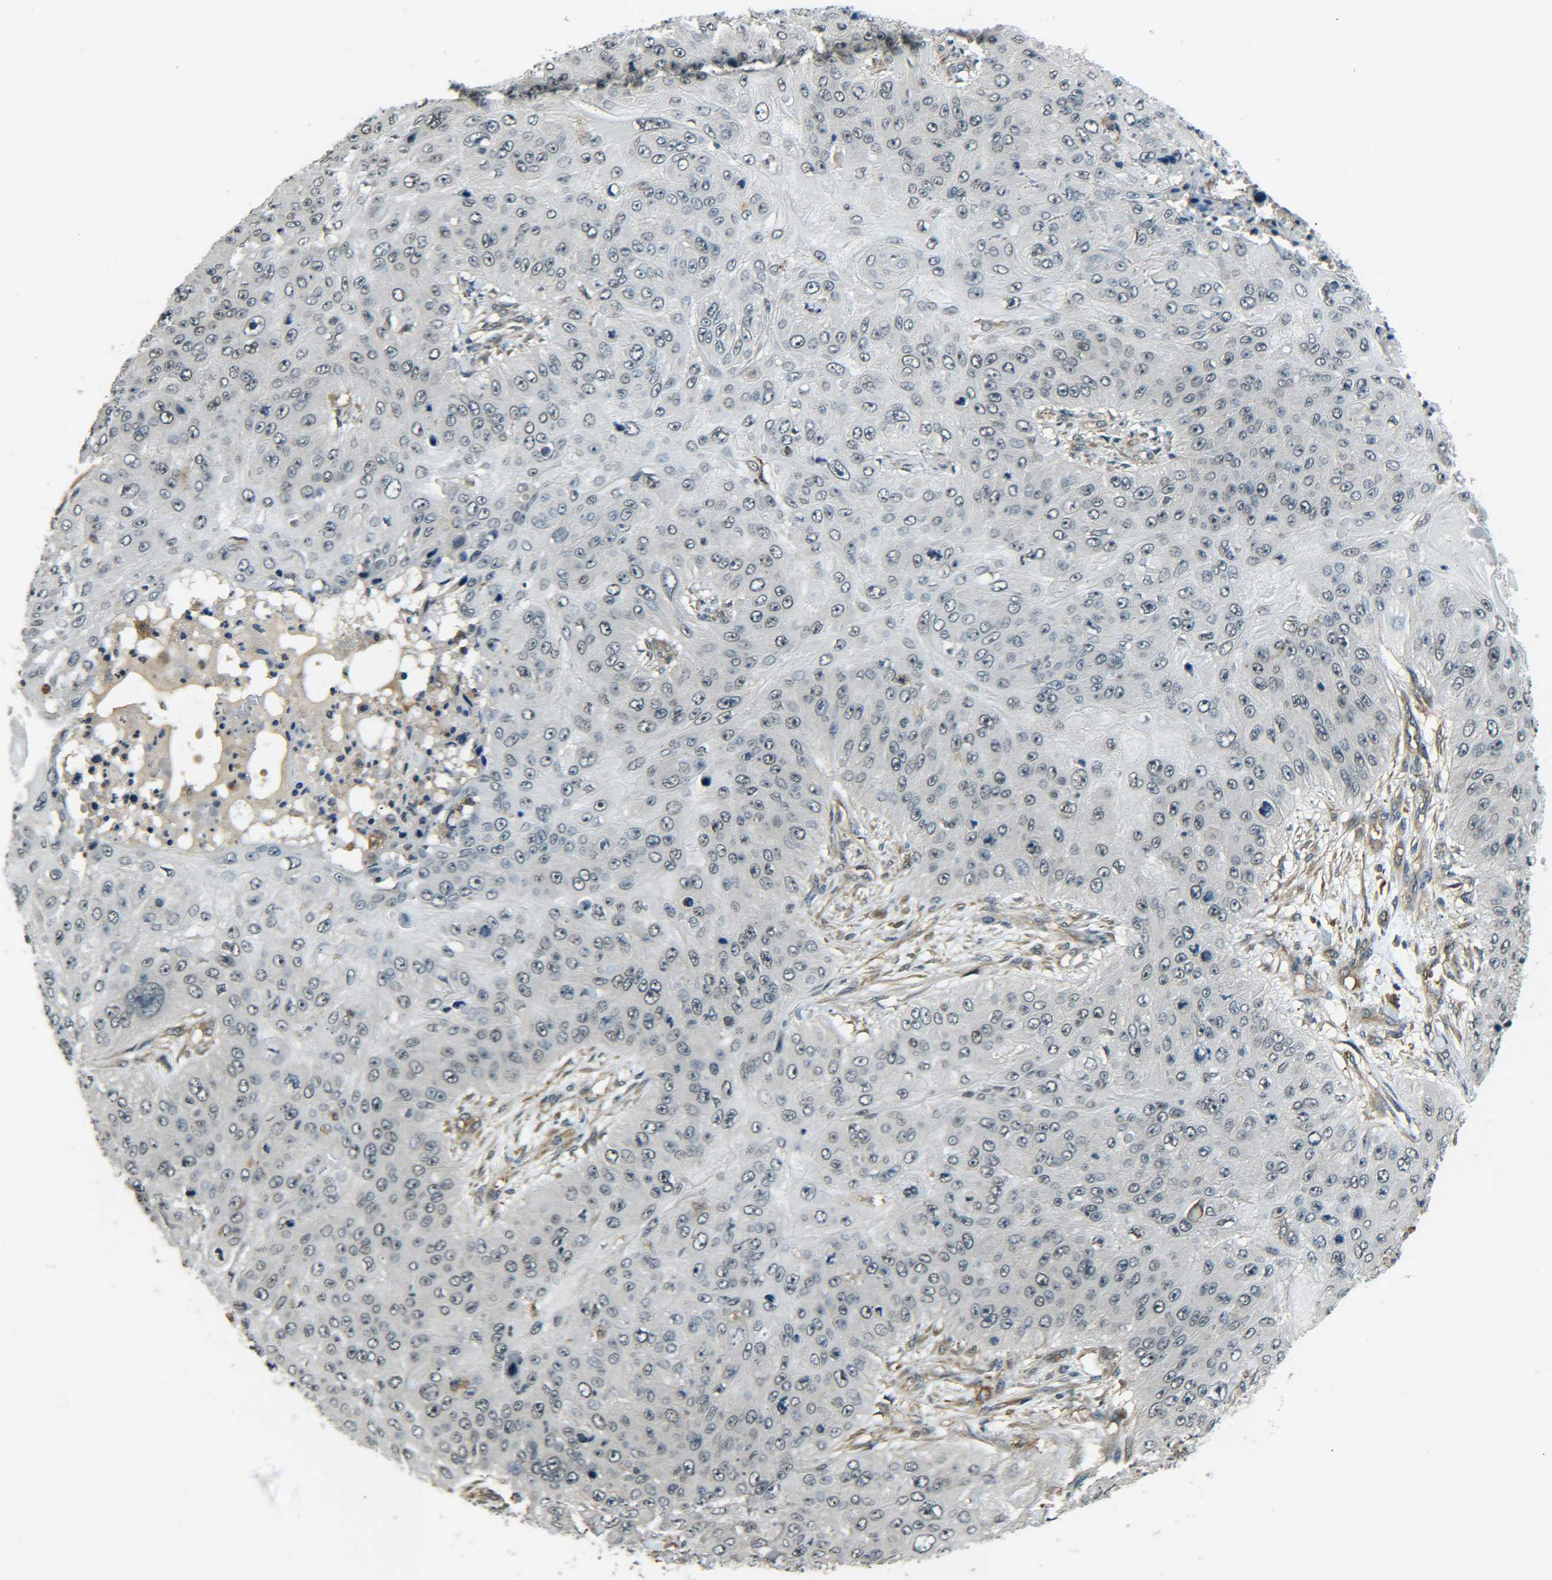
{"staining": {"intensity": "negative", "quantity": "none", "location": "none"}, "tissue": "skin cancer", "cell_type": "Tumor cells", "image_type": "cancer", "snomed": [{"axis": "morphology", "description": "Squamous cell carcinoma, NOS"}, {"axis": "topography", "description": "Skin"}], "caption": "High magnification brightfield microscopy of skin cancer stained with DAB (3,3'-diaminobenzidine) (brown) and counterstained with hematoxylin (blue): tumor cells show no significant positivity.", "gene": "DAB2", "patient": {"sex": "female", "age": 80}}